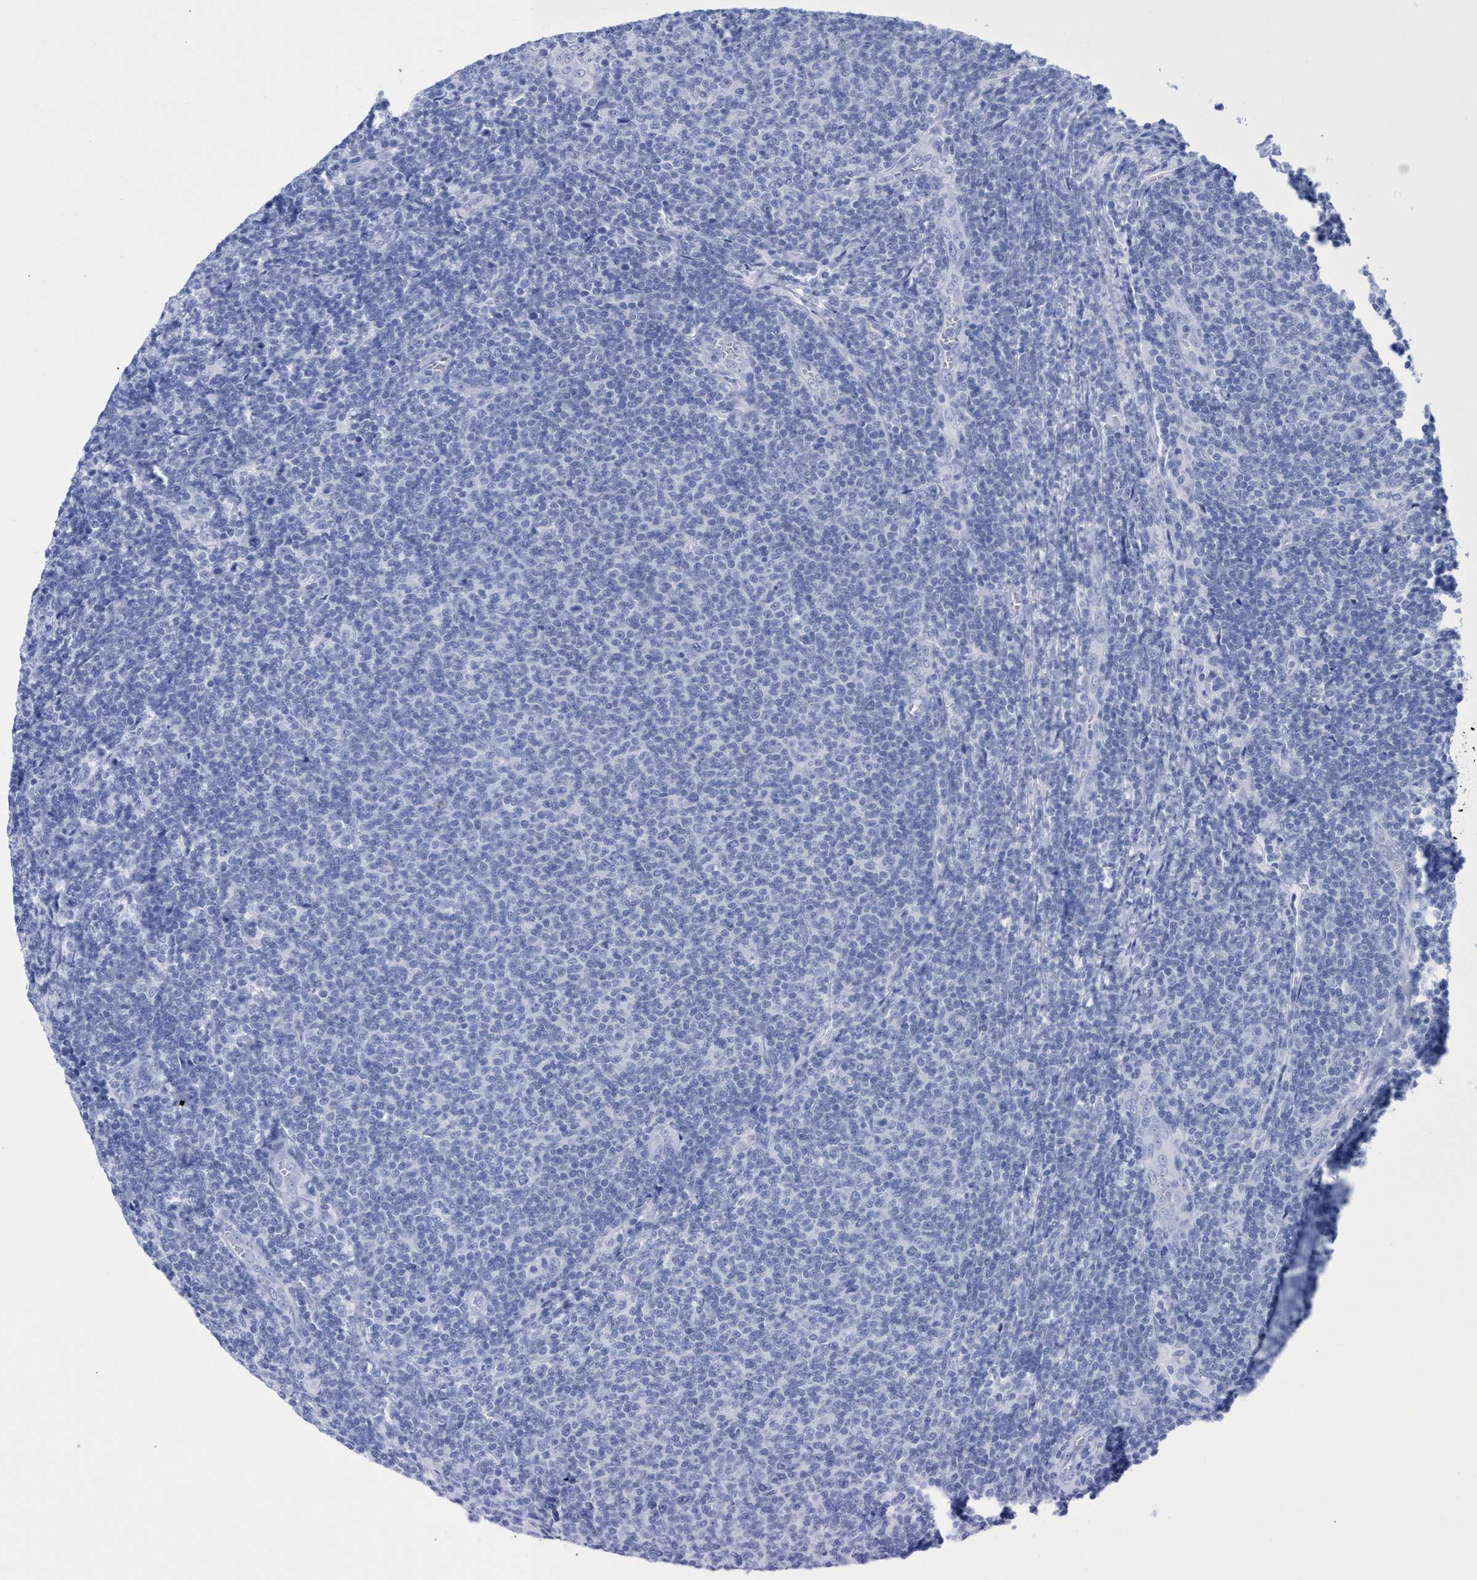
{"staining": {"intensity": "negative", "quantity": "none", "location": "none"}, "tissue": "lymphoma", "cell_type": "Tumor cells", "image_type": "cancer", "snomed": [{"axis": "morphology", "description": "Malignant lymphoma, non-Hodgkin's type, Low grade"}, {"axis": "topography", "description": "Lymph node"}], "caption": "This is a micrograph of IHC staining of malignant lymphoma, non-Hodgkin's type (low-grade), which shows no positivity in tumor cells.", "gene": "INSL6", "patient": {"sex": "male", "age": 66}}